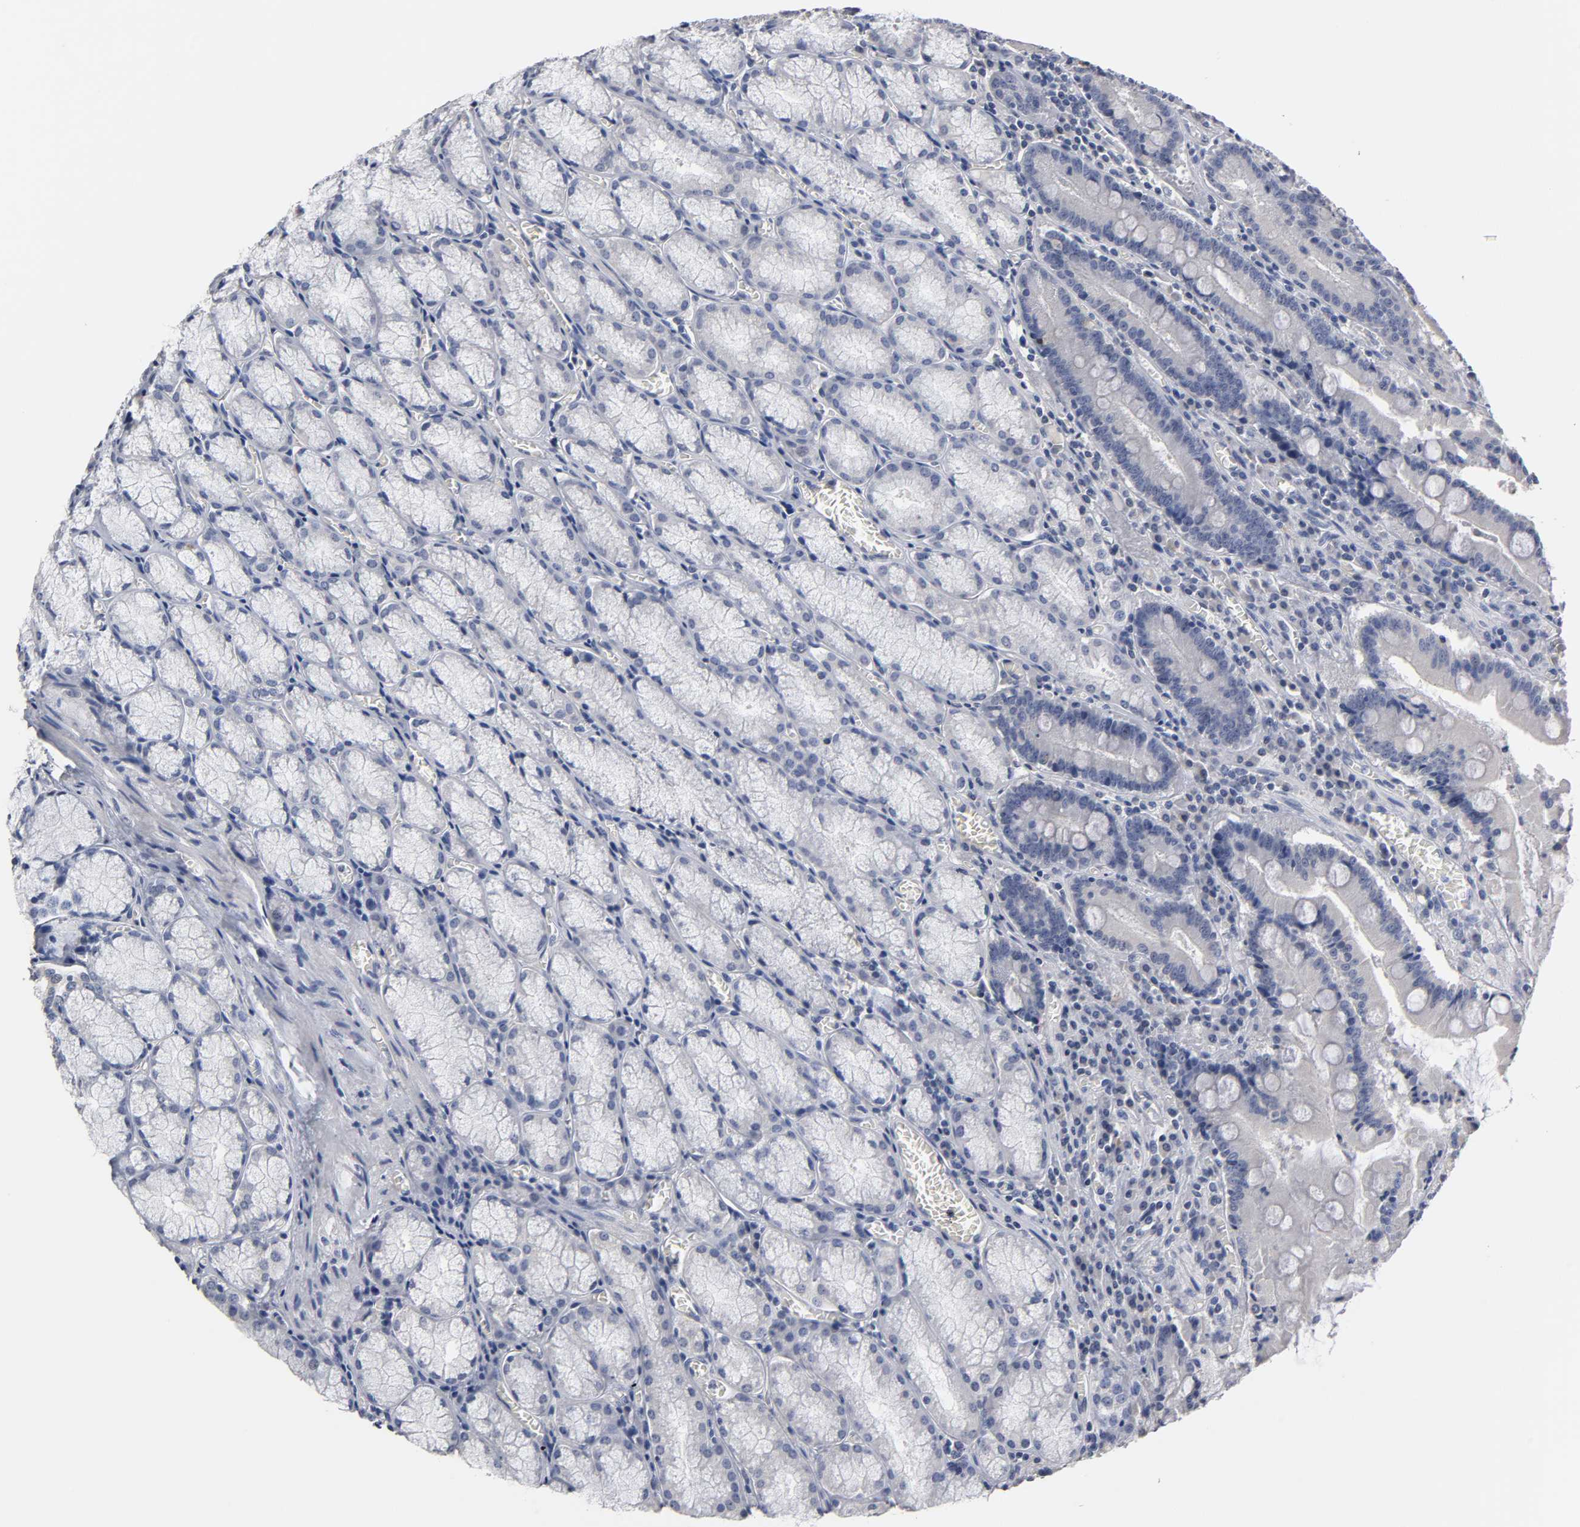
{"staining": {"intensity": "negative", "quantity": "none", "location": "none"}, "tissue": "stomach", "cell_type": "Glandular cells", "image_type": "normal", "snomed": [{"axis": "morphology", "description": "Normal tissue, NOS"}, {"axis": "topography", "description": "Stomach, lower"}], "caption": "Glandular cells are negative for brown protein staining in normal stomach. (DAB immunohistochemistry (IHC), high magnification).", "gene": "OVOL1", "patient": {"sex": "male", "age": 56}}